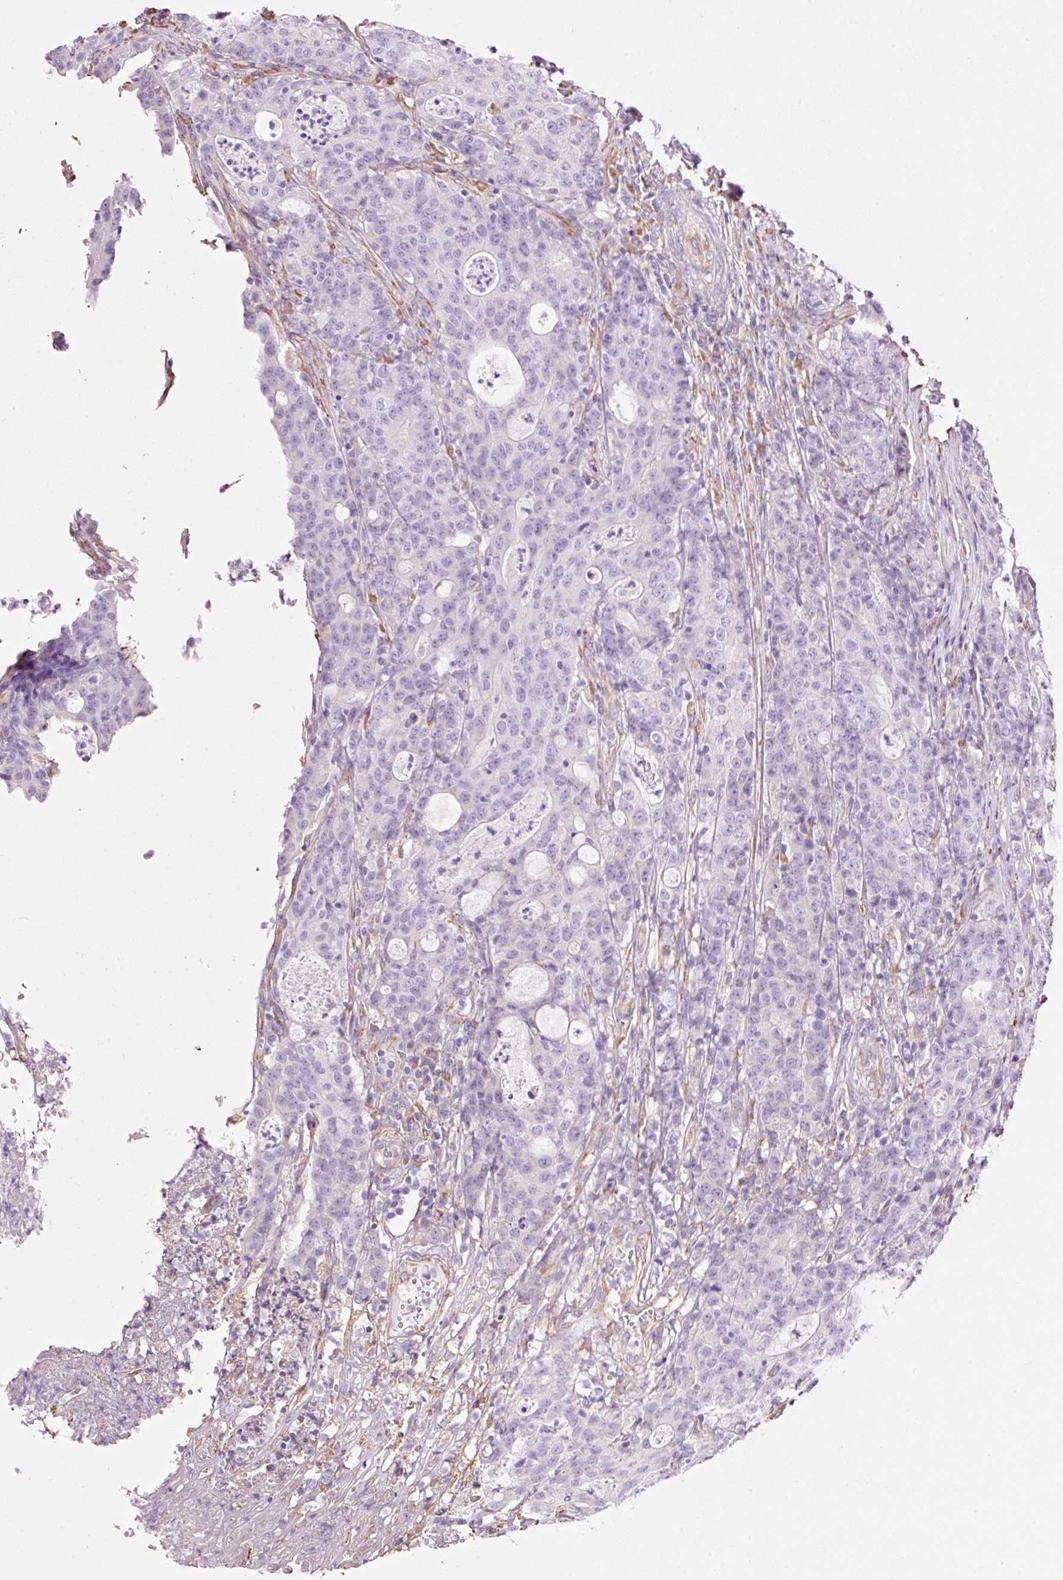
{"staining": {"intensity": "negative", "quantity": "none", "location": "none"}, "tissue": "colorectal cancer", "cell_type": "Tumor cells", "image_type": "cancer", "snomed": [{"axis": "morphology", "description": "Adenocarcinoma, NOS"}, {"axis": "topography", "description": "Colon"}], "caption": "This is a micrograph of immunohistochemistry staining of colorectal cancer (adenocarcinoma), which shows no expression in tumor cells. Brightfield microscopy of immunohistochemistry (IHC) stained with DAB (brown) and hematoxylin (blue), captured at high magnification.", "gene": "GCG", "patient": {"sex": "male", "age": 83}}